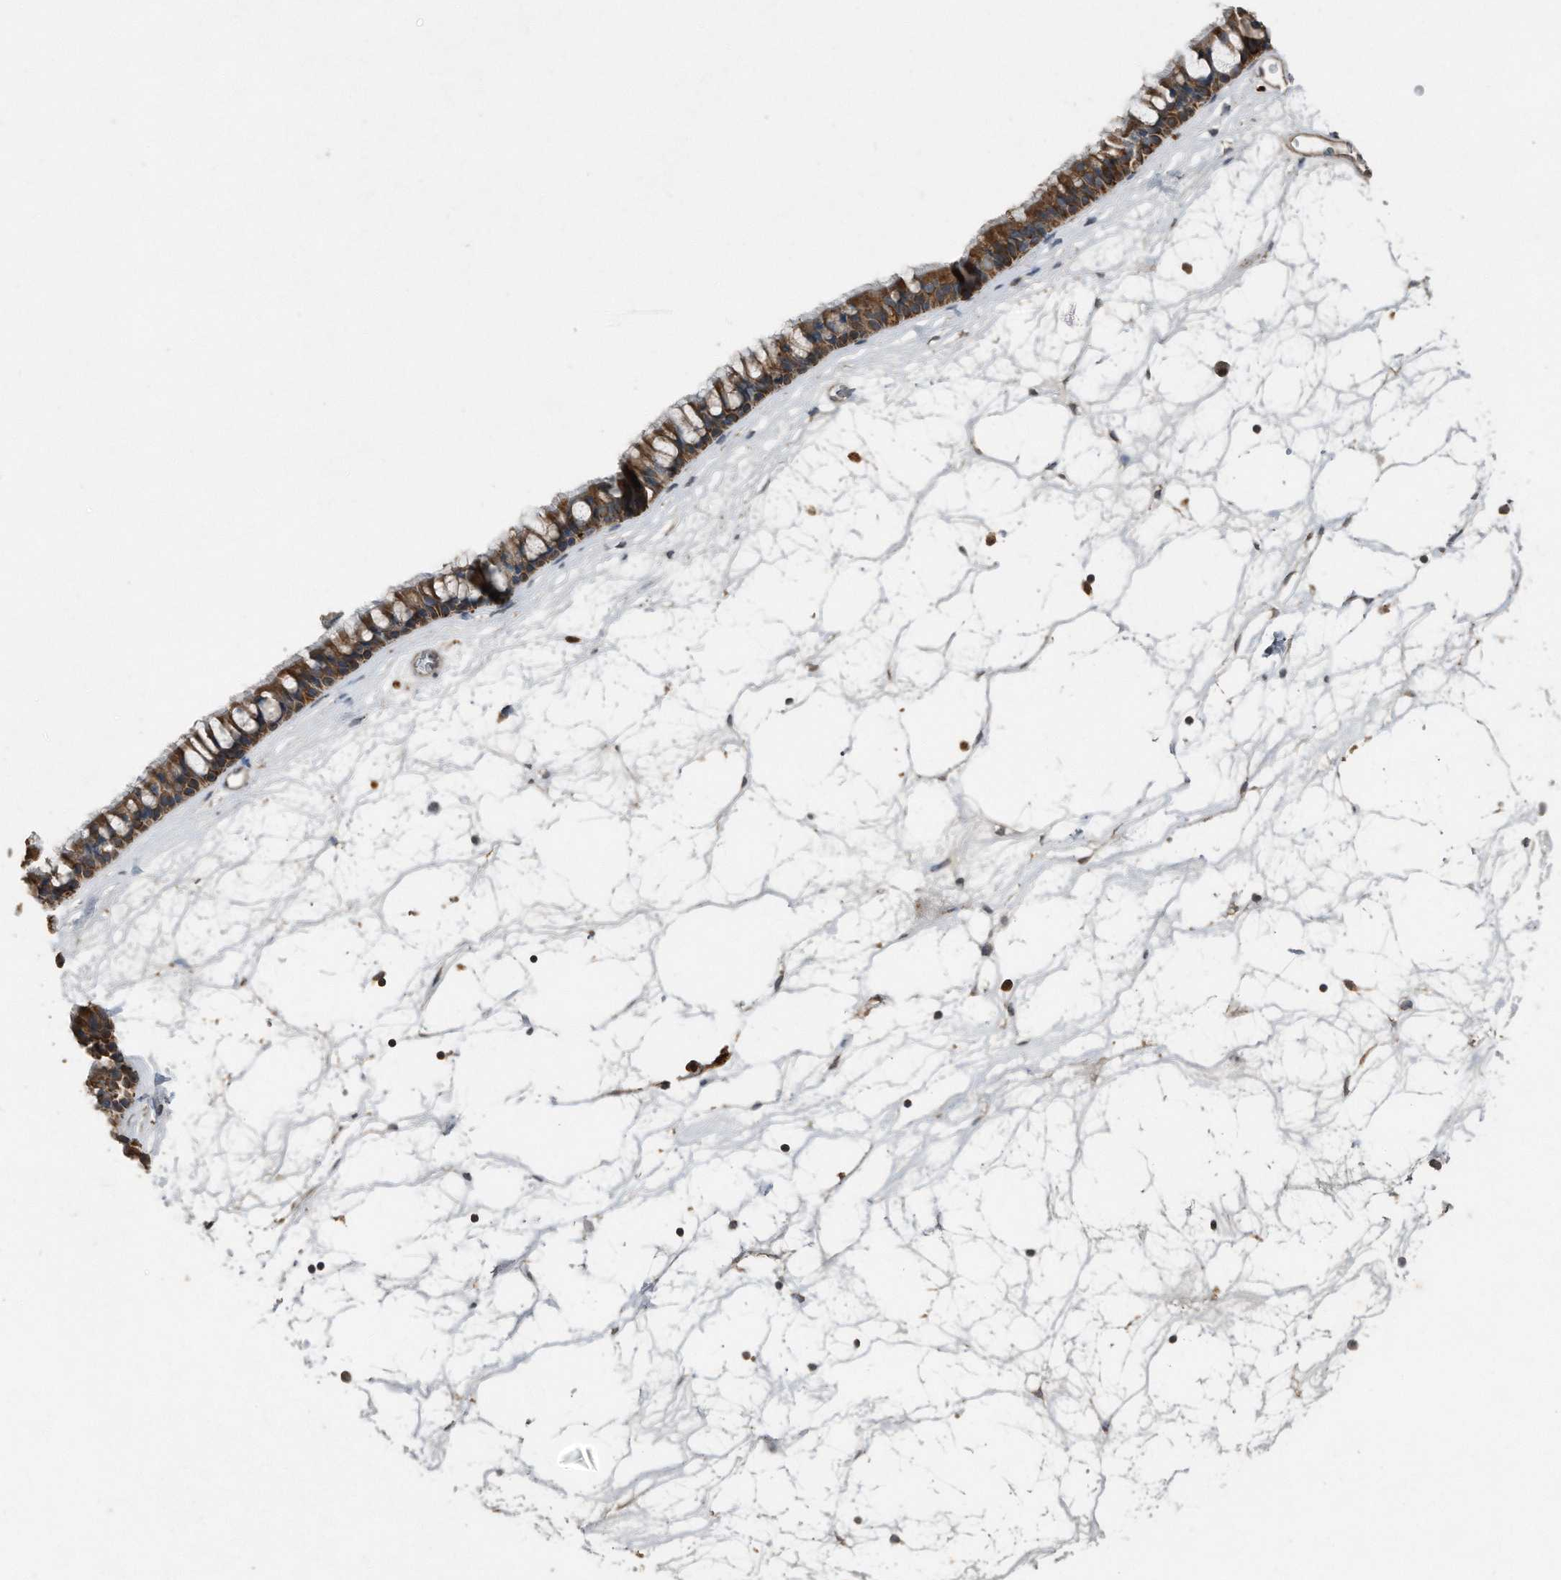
{"staining": {"intensity": "moderate", "quantity": ">75%", "location": "cytoplasmic/membranous"}, "tissue": "nasopharynx", "cell_type": "Respiratory epithelial cells", "image_type": "normal", "snomed": [{"axis": "morphology", "description": "Normal tissue, NOS"}, {"axis": "topography", "description": "Nasopharynx"}], "caption": "This is a photomicrograph of immunohistochemistry staining of unremarkable nasopharynx, which shows moderate expression in the cytoplasmic/membranous of respiratory epithelial cells.", "gene": "C9", "patient": {"sex": "male", "age": 64}}